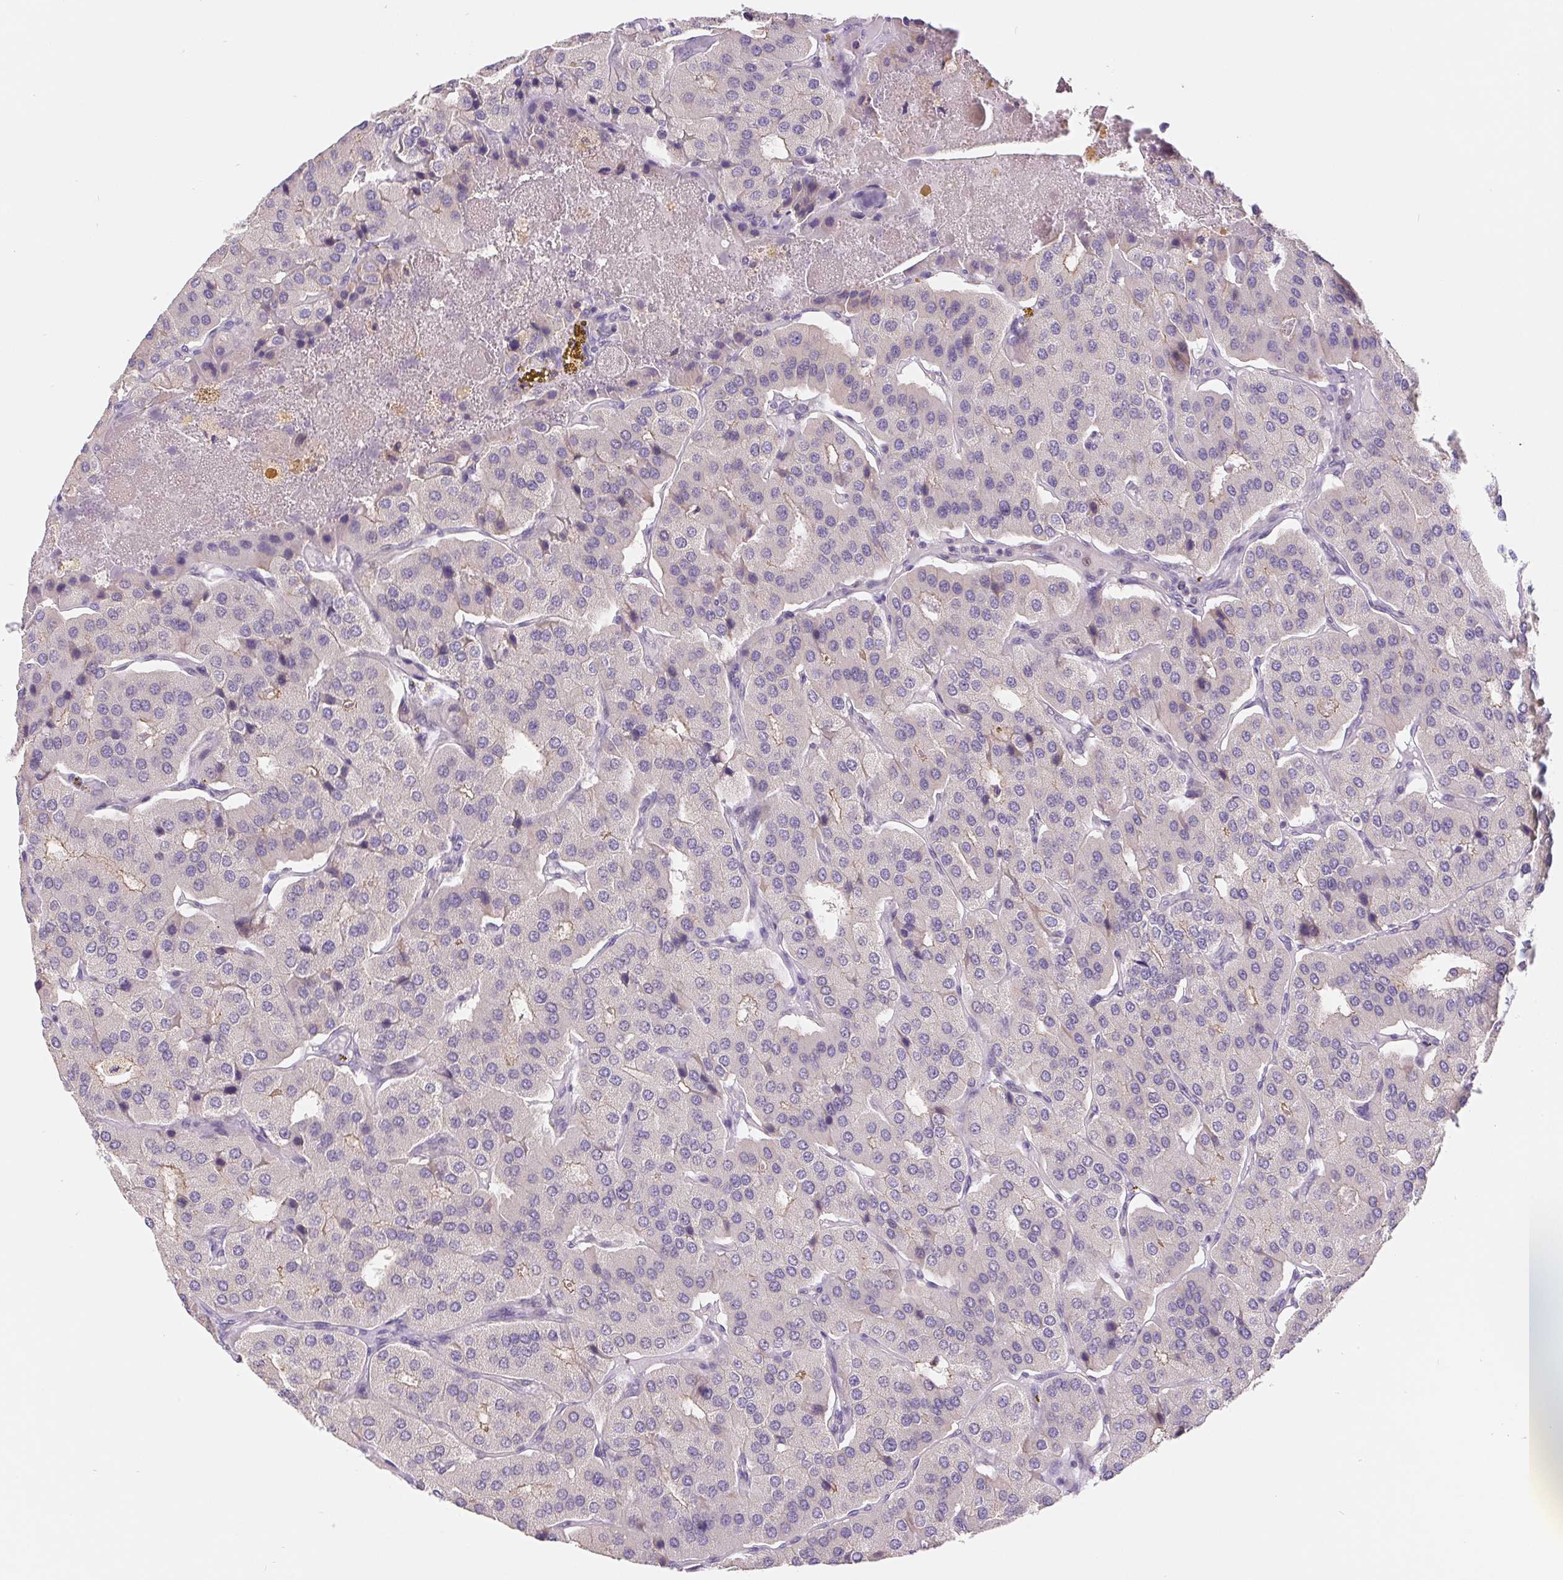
{"staining": {"intensity": "negative", "quantity": "none", "location": "none"}, "tissue": "parathyroid gland", "cell_type": "Glandular cells", "image_type": "normal", "snomed": [{"axis": "morphology", "description": "Normal tissue, NOS"}, {"axis": "morphology", "description": "Adenoma, NOS"}, {"axis": "topography", "description": "Parathyroid gland"}], "caption": "IHC of unremarkable parathyroid gland shows no staining in glandular cells. (Immunohistochemistry, brightfield microscopy, high magnification).", "gene": "EMC6", "patient": {"sex": "female", "age": 86}}